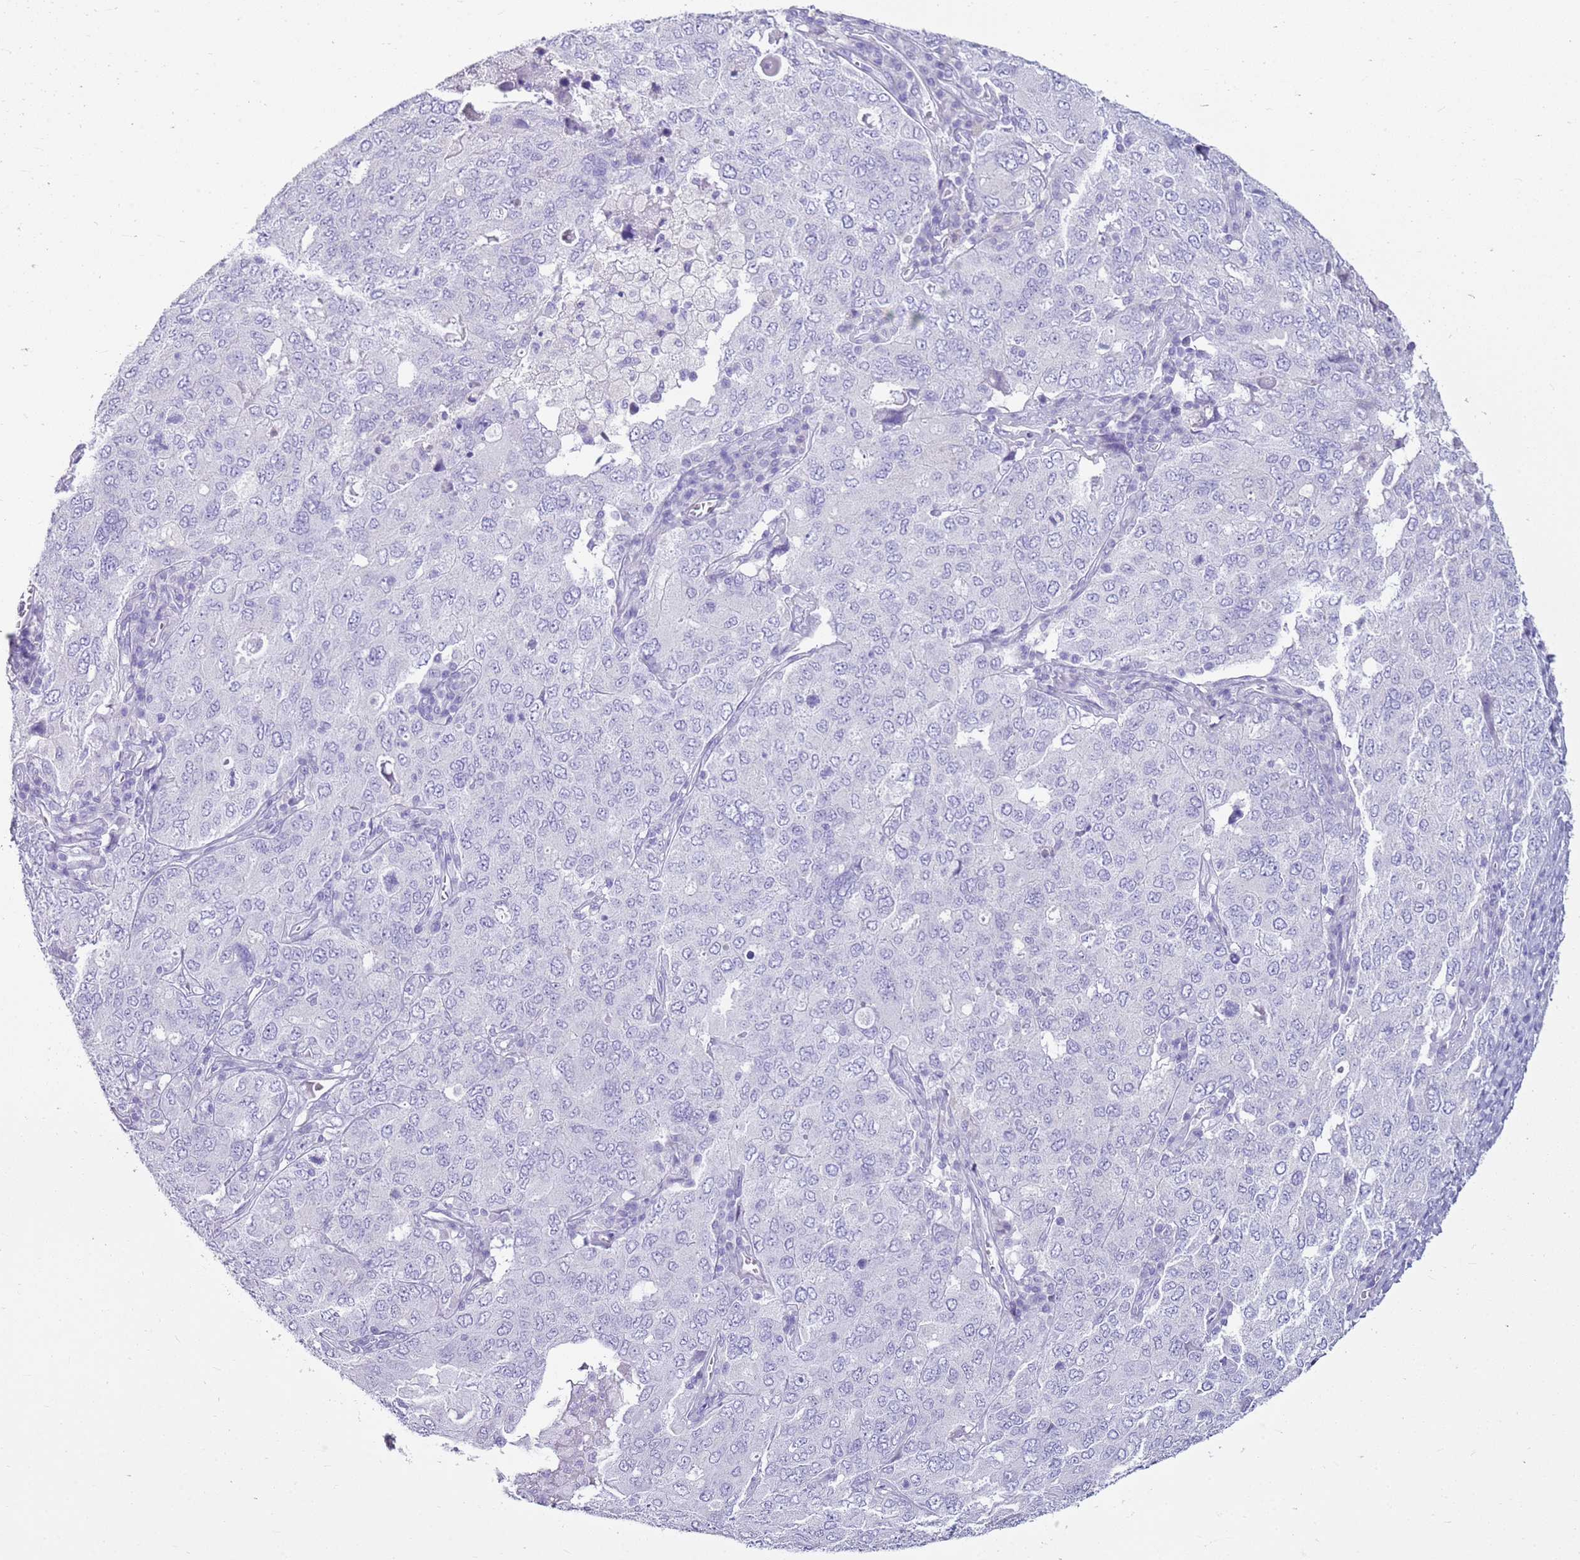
{"staining": {"intensity": "negative", "quantity": "none", "location": "none"}, "tissue": "ovarian cancer", "cell_type": "Tumor cells", "image_type": "cancer", "snomed": [{"axis": "morphology", "description": "Carcinoma, endometroid"}, {"axis": "topography", "description": "Ovary"}], "caption": "Tumor cells show no significant positivity in ovarian cancer (endometroid carcinoma).", "gene": "CA8", "patient": {"sex": "female", "age": 62}}